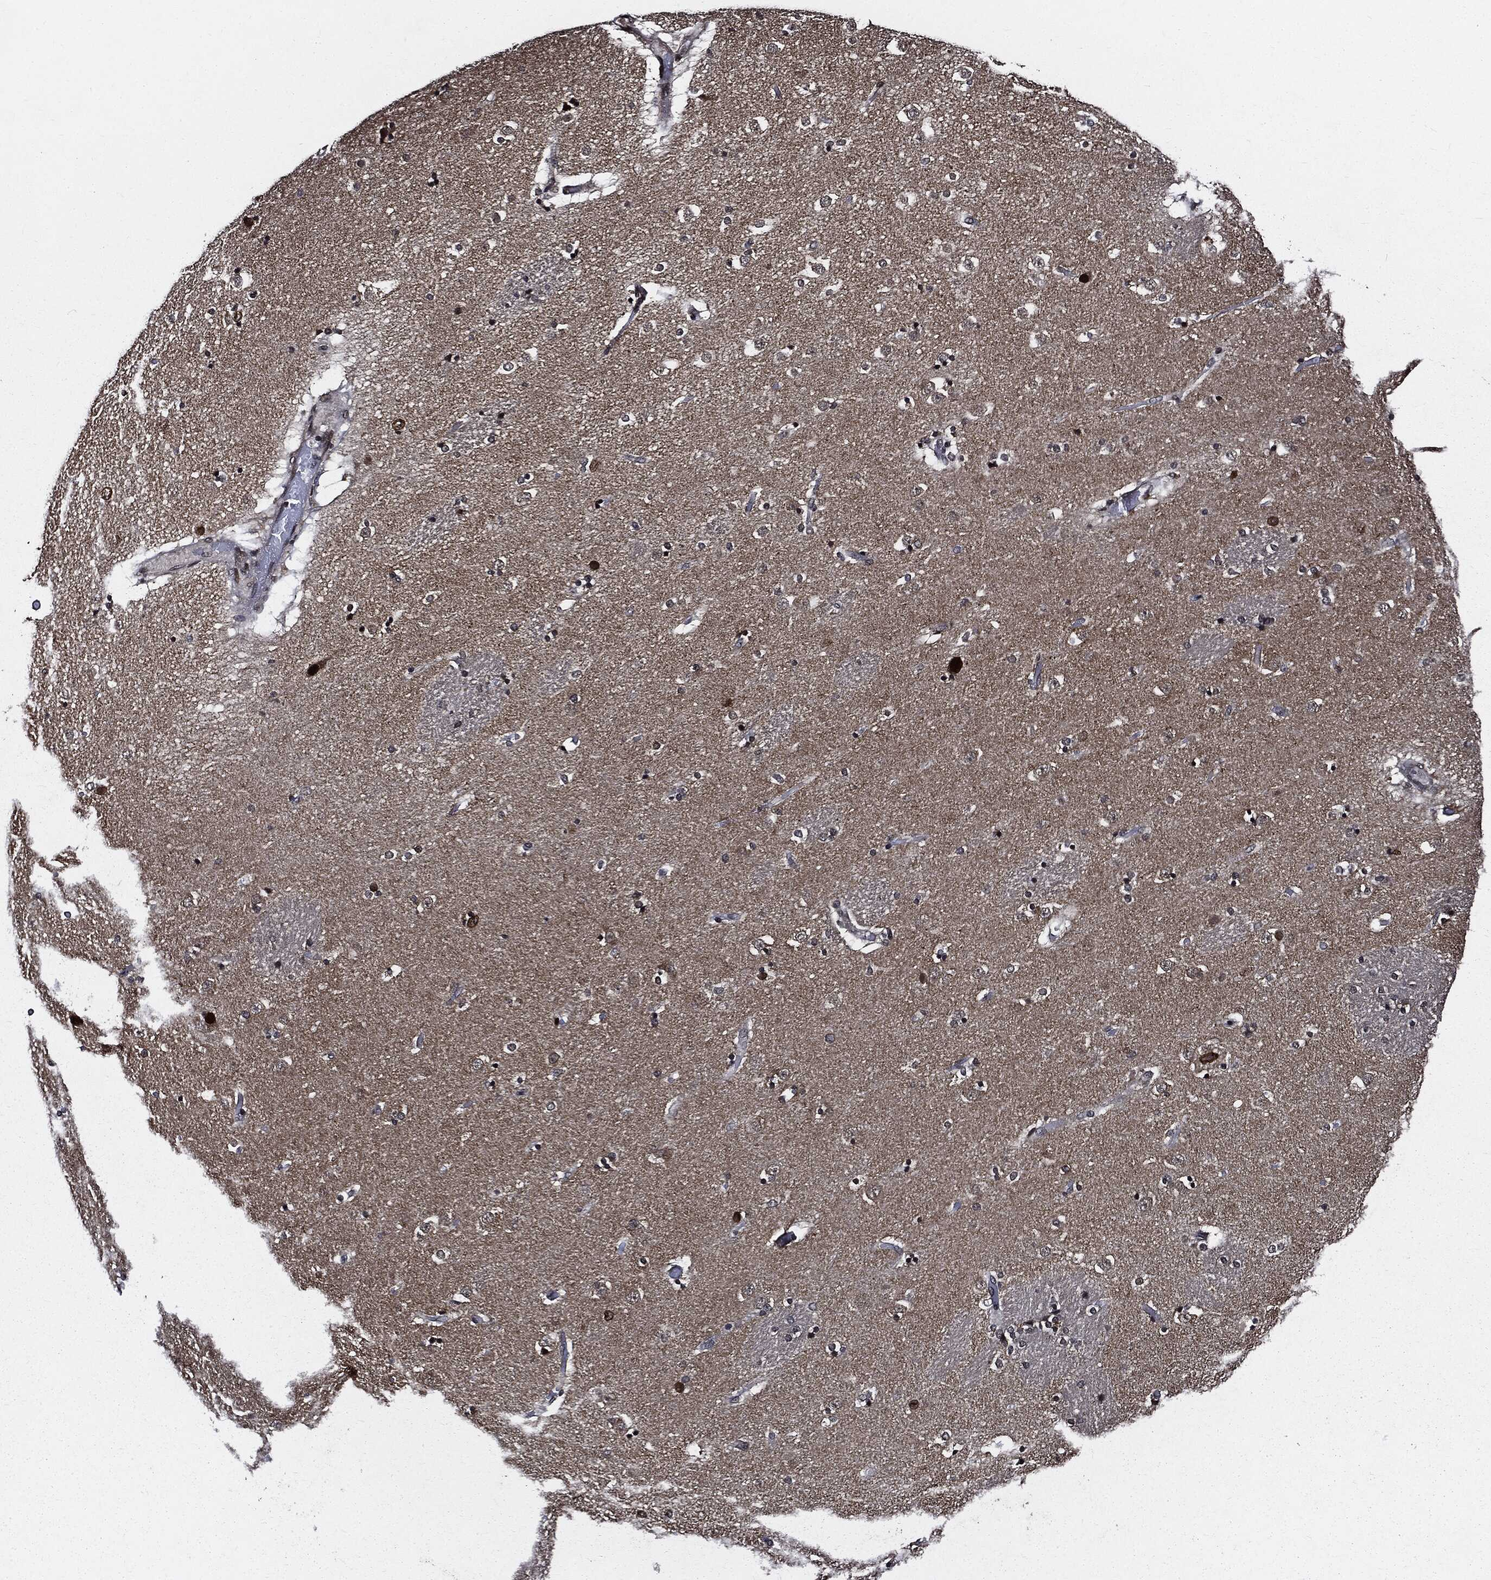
{"staining": {"intensity": "moderate", "quantity": "<25%", "location": "nuclear"}, "tissue": "caudate", "cell_type": "Glial cells", "image_type": "normal", "snomed": [{"axis": "morphology", "description": "Normal tissue, NOS"}, {"axis": "topography", "description": "Lateral ventricle wall"}], "caption": "Brown immunohistochemical staining in benign caudate reveals moderate nuclear staining in approximately <25% of glial cells.", "gene": "SUGT1", "patient": {"sex": "male", "age": 51}}